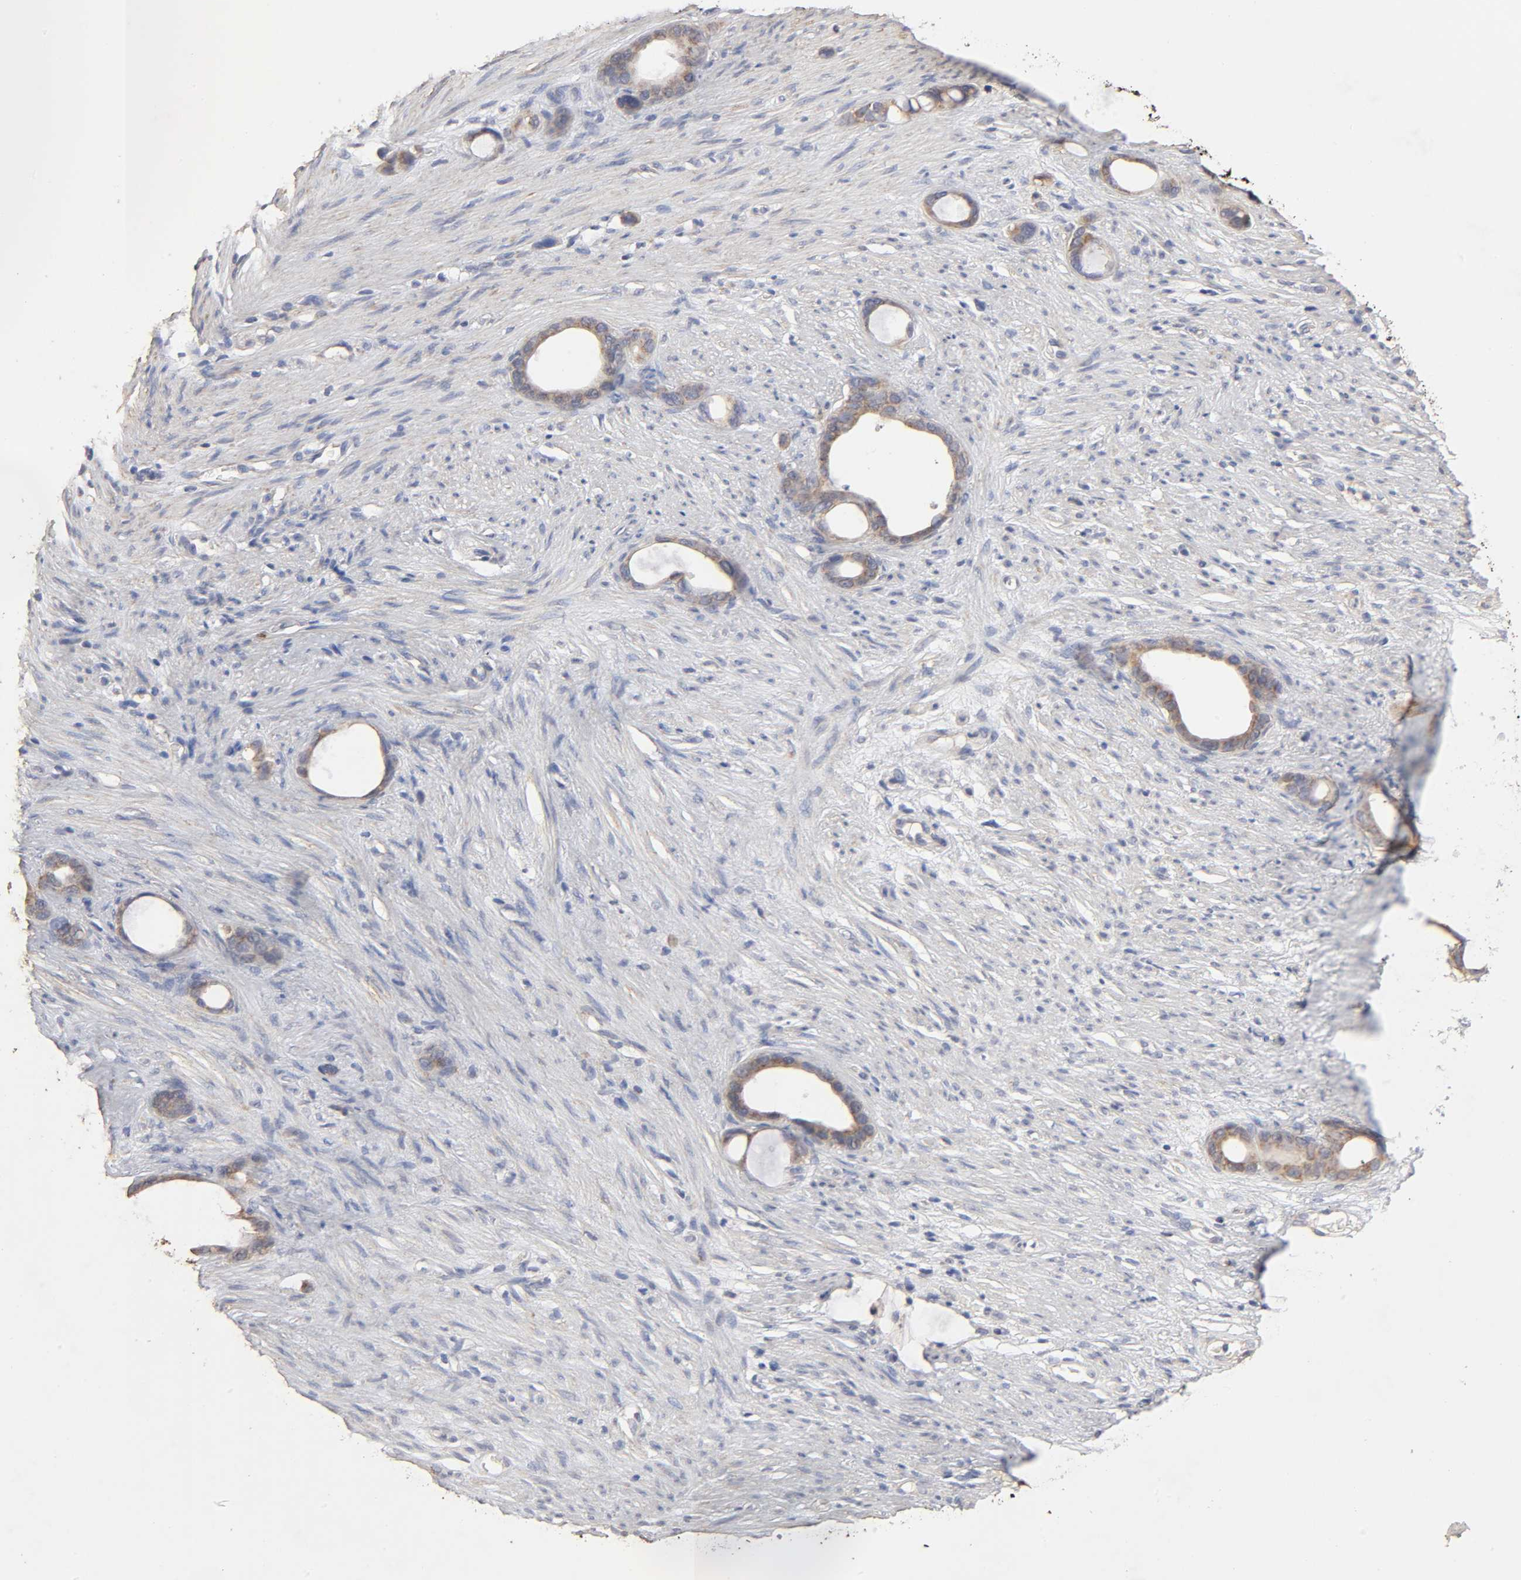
{"staining": {"intensity": "moderate", "quantity": ">75%", "location": "cytoplasmic/membranous"}, "tissue": "stomach cancer", "cell_type": "Tumor cells", "image_type": "cancer", "snomed": [{"axis": "morphology", "description": "Adenocarcinoma, NOS"}, {"axis": "topography", "description": "Stomach"}], "caption": "Immunohistochemical staining of human stomach adenocarcinoma shows medium levels of moderate cytoplasmic/membranous positivity in approximately >75% of tumor cells.", "gene": "CYCS", "patient": {"sex": "female", "age": 75}}